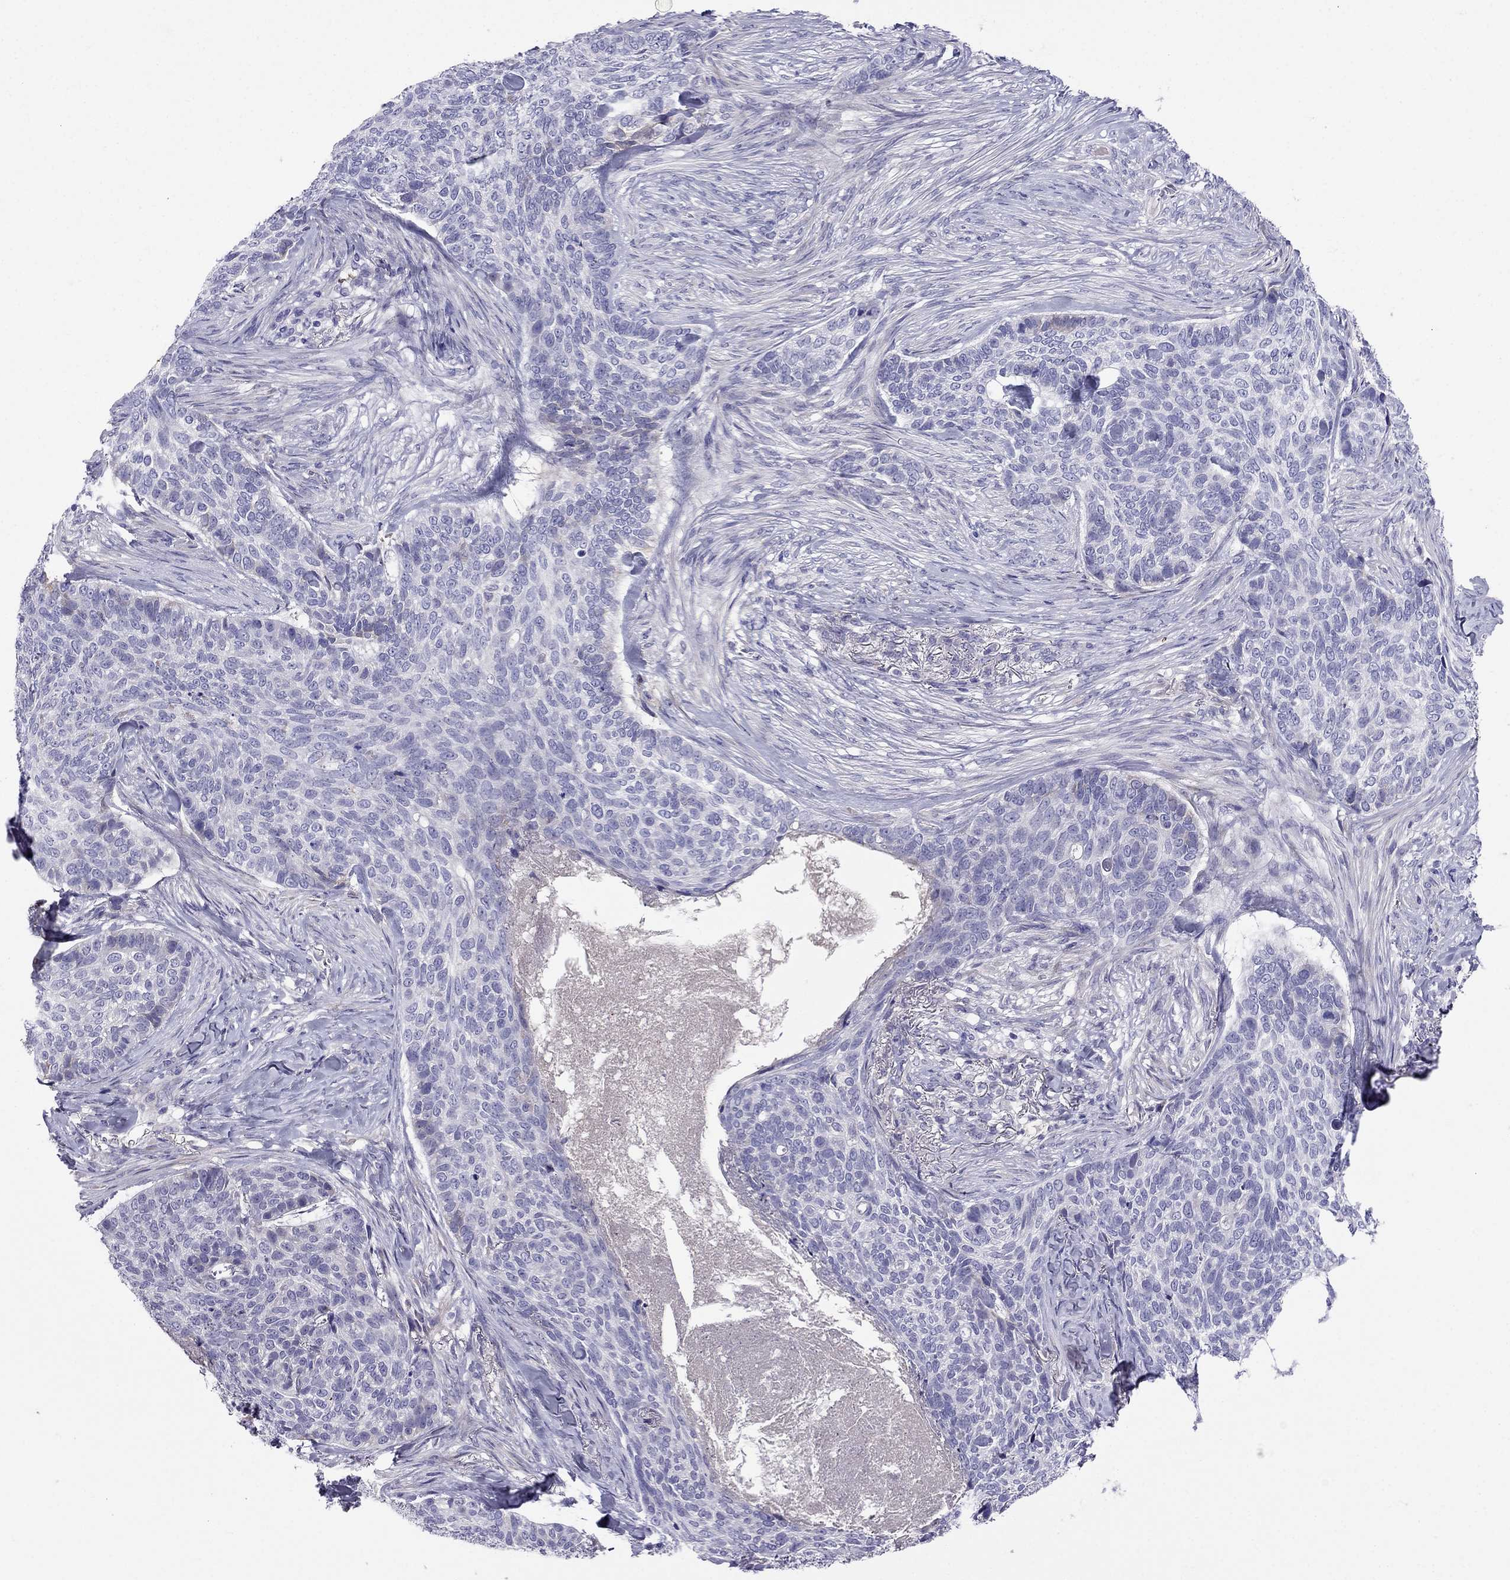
{"staining": {"intensity": "negative", "quantity": "none", "location": "none"}, "tissue": "skin cancer", "cell_type": "Tumor cells", "image_type": "cancer", "snomed": [{"axis": "morphology", "description": "Basal cell carcinoma"}, {"axis": "topography", "description": "Skin"}], "caption": "Protein analysis of skin cancer (basal cell carcinoma) reveals no significant expression in tumor cells.", "gene": "TBC1D21", "patient": {"sex": "female", "age": 69}}